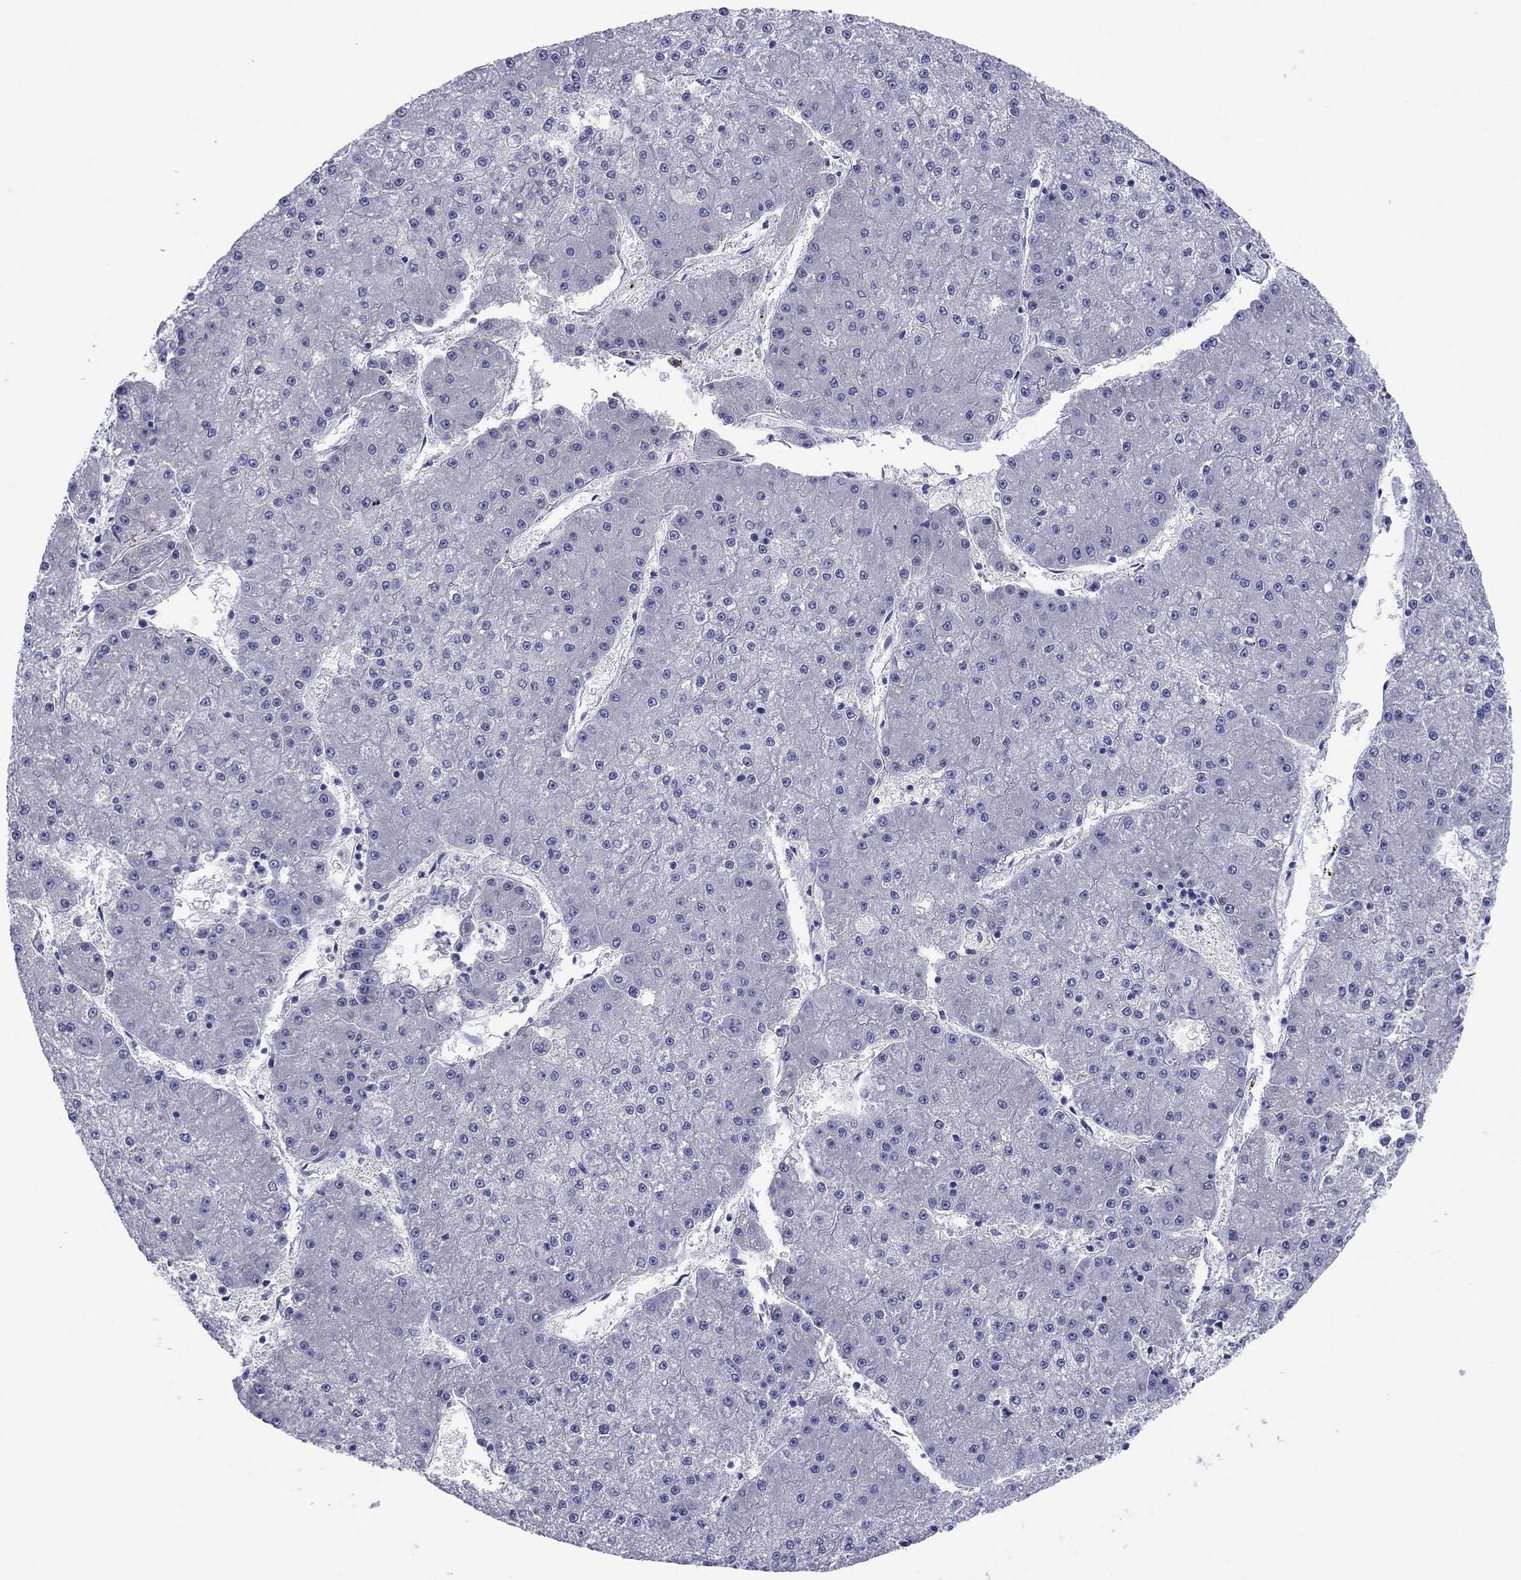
{"staining": {"intensity": "negative", "quantity": "none", "location": "none"}, "tissue": "liver cancer", "cell_type": "Tumor cells", "image_type": "cancer", "snomed": [{"axis": "morphology", "description": "Carcinoma, Hepatocellular, NOS"}, {"axis": "topography", "description": "Liver"}], "caption": "Tumor cells show no significant expression in liver hepatocellular carcinoma.", "gene": "KCNH1", "patient": {"sex": "male", "age": 73}}